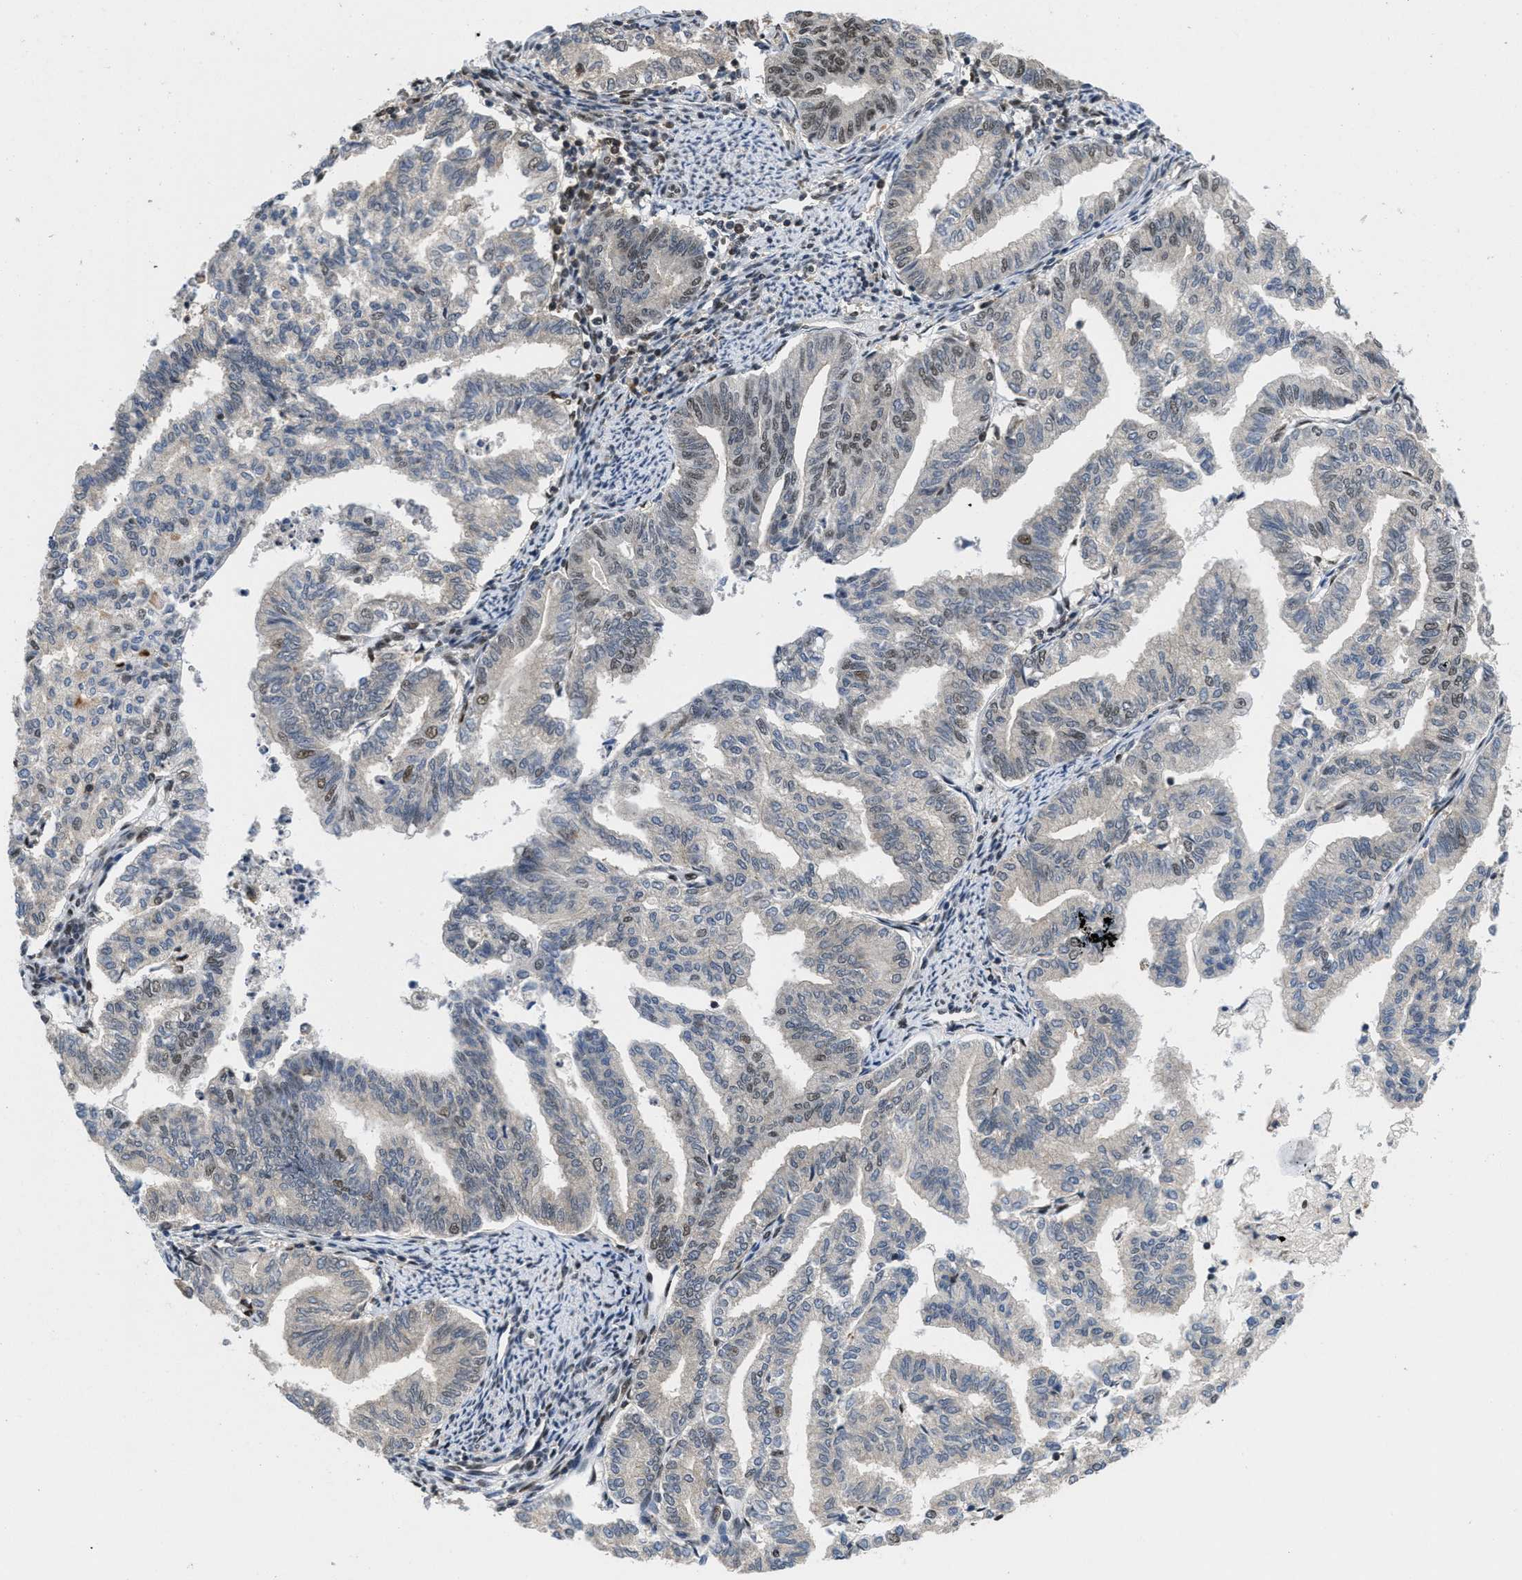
{"staining": {"intensity": "weak", "quantity": "25%-75%", "location": "nuclear"}, "tissue": "endometrial cancer", "cell_type": "Tumor cells", "image_type": "cancer", "snomed": [{"axis": "morphology", "description": "Adenocarcinoma, NOS"}, {"axis": "topography", "description": "Endometrium"}], "caption": "Tumor cells display weak nuclear positivity in about 25%-75% of cells in endometrial cancer (adenocarcinoma). The protein is shown in brown color, while the nuclei are stained blue.", "gene": "CUL4B", "patient": {"sex": "female", "age": 79}}